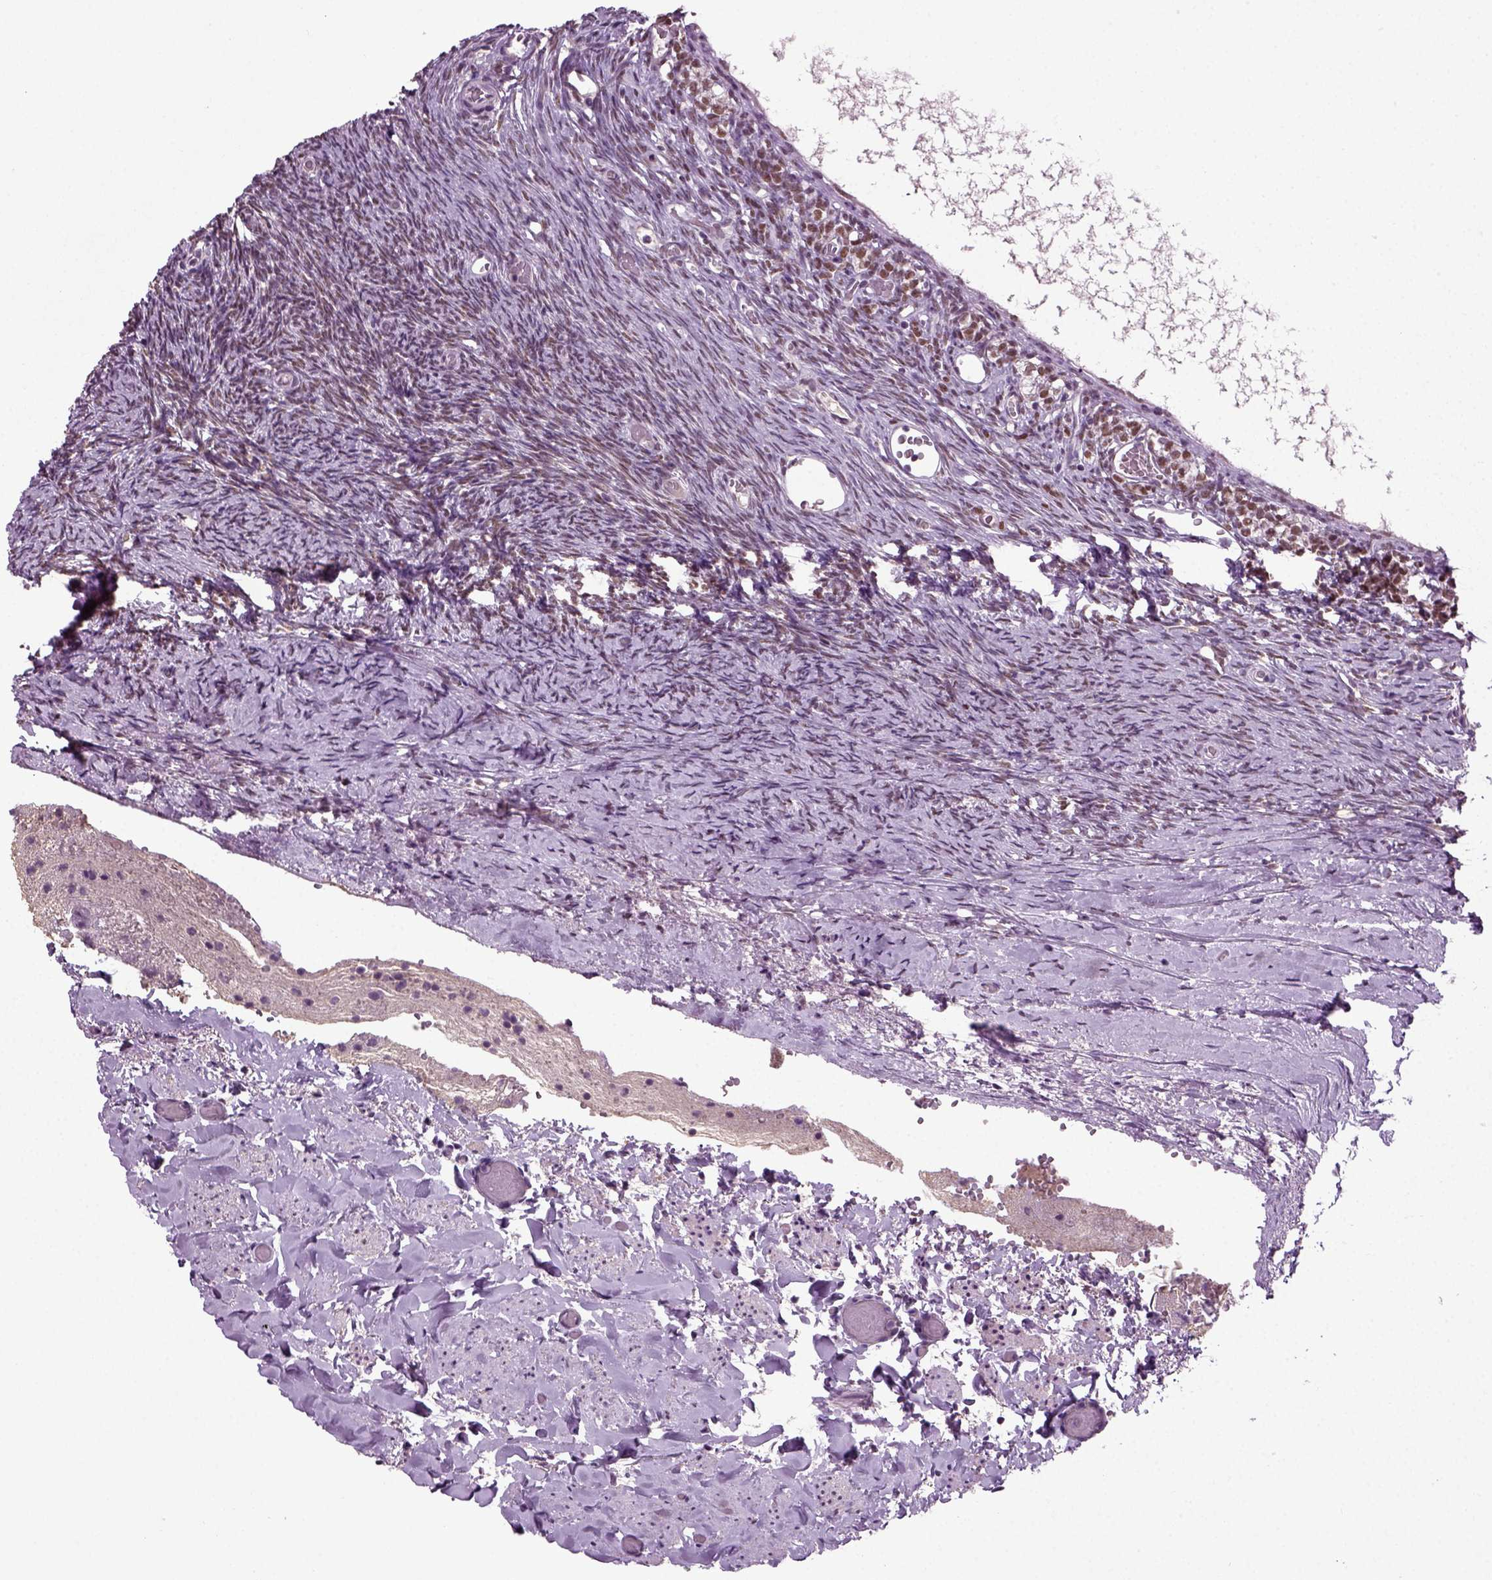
{"staining": {"intensity": "moderate", "quantity": "25%-75%", "location": "nuclear"}, "tissue": "ovary", "cell_type": "Follicle cells", "image_type": "normal", "snomed": [{"axis": "morphology", "description": "Normal tissue, NOS"}, {"axis": "topography", "description": "Ovary"}], "caption": "A medium amount of moderate nuclear staining is present in about 25%-75% of follicle cells in unremarkable ovary.", "gene": "RCOR3", "patient": {"sex": "female", "age": 39}}